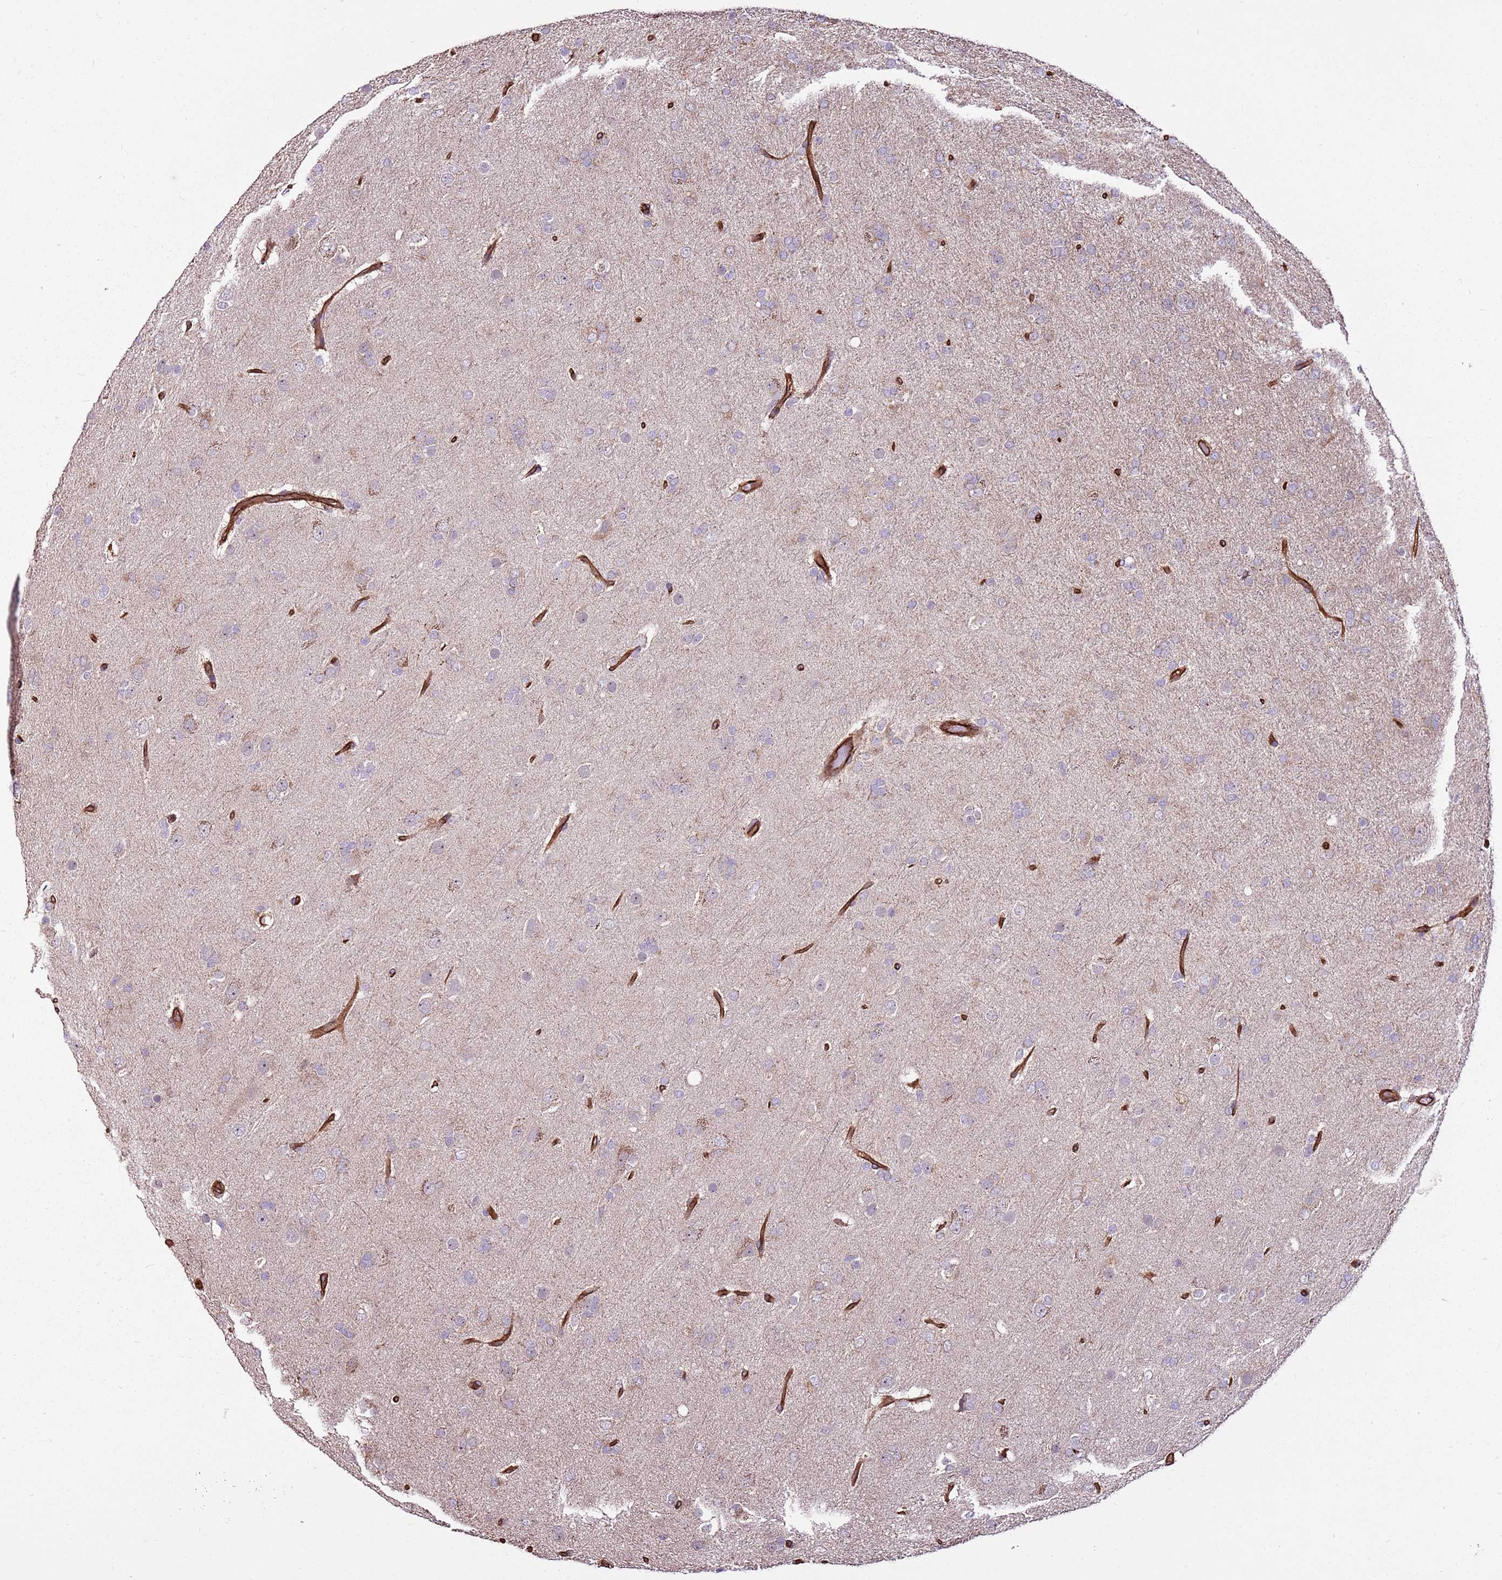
{"staining": {"intensity": "negative", "quantity": "none", "location": "none"}, "tissue": "glioma", "cell_type": "Tumor cells", "image_type": "cancer", "snomed": [{"axis": "morphology", "description": "Glioma, malignant, Low grade"}, {"axis": "topography", "description": "Brain"}], "caption": "The micrograph exhibits no staining of tumor cells in glioma.", "gene": "ZNF827", "patient": {"sex": "male", "age": 65}}